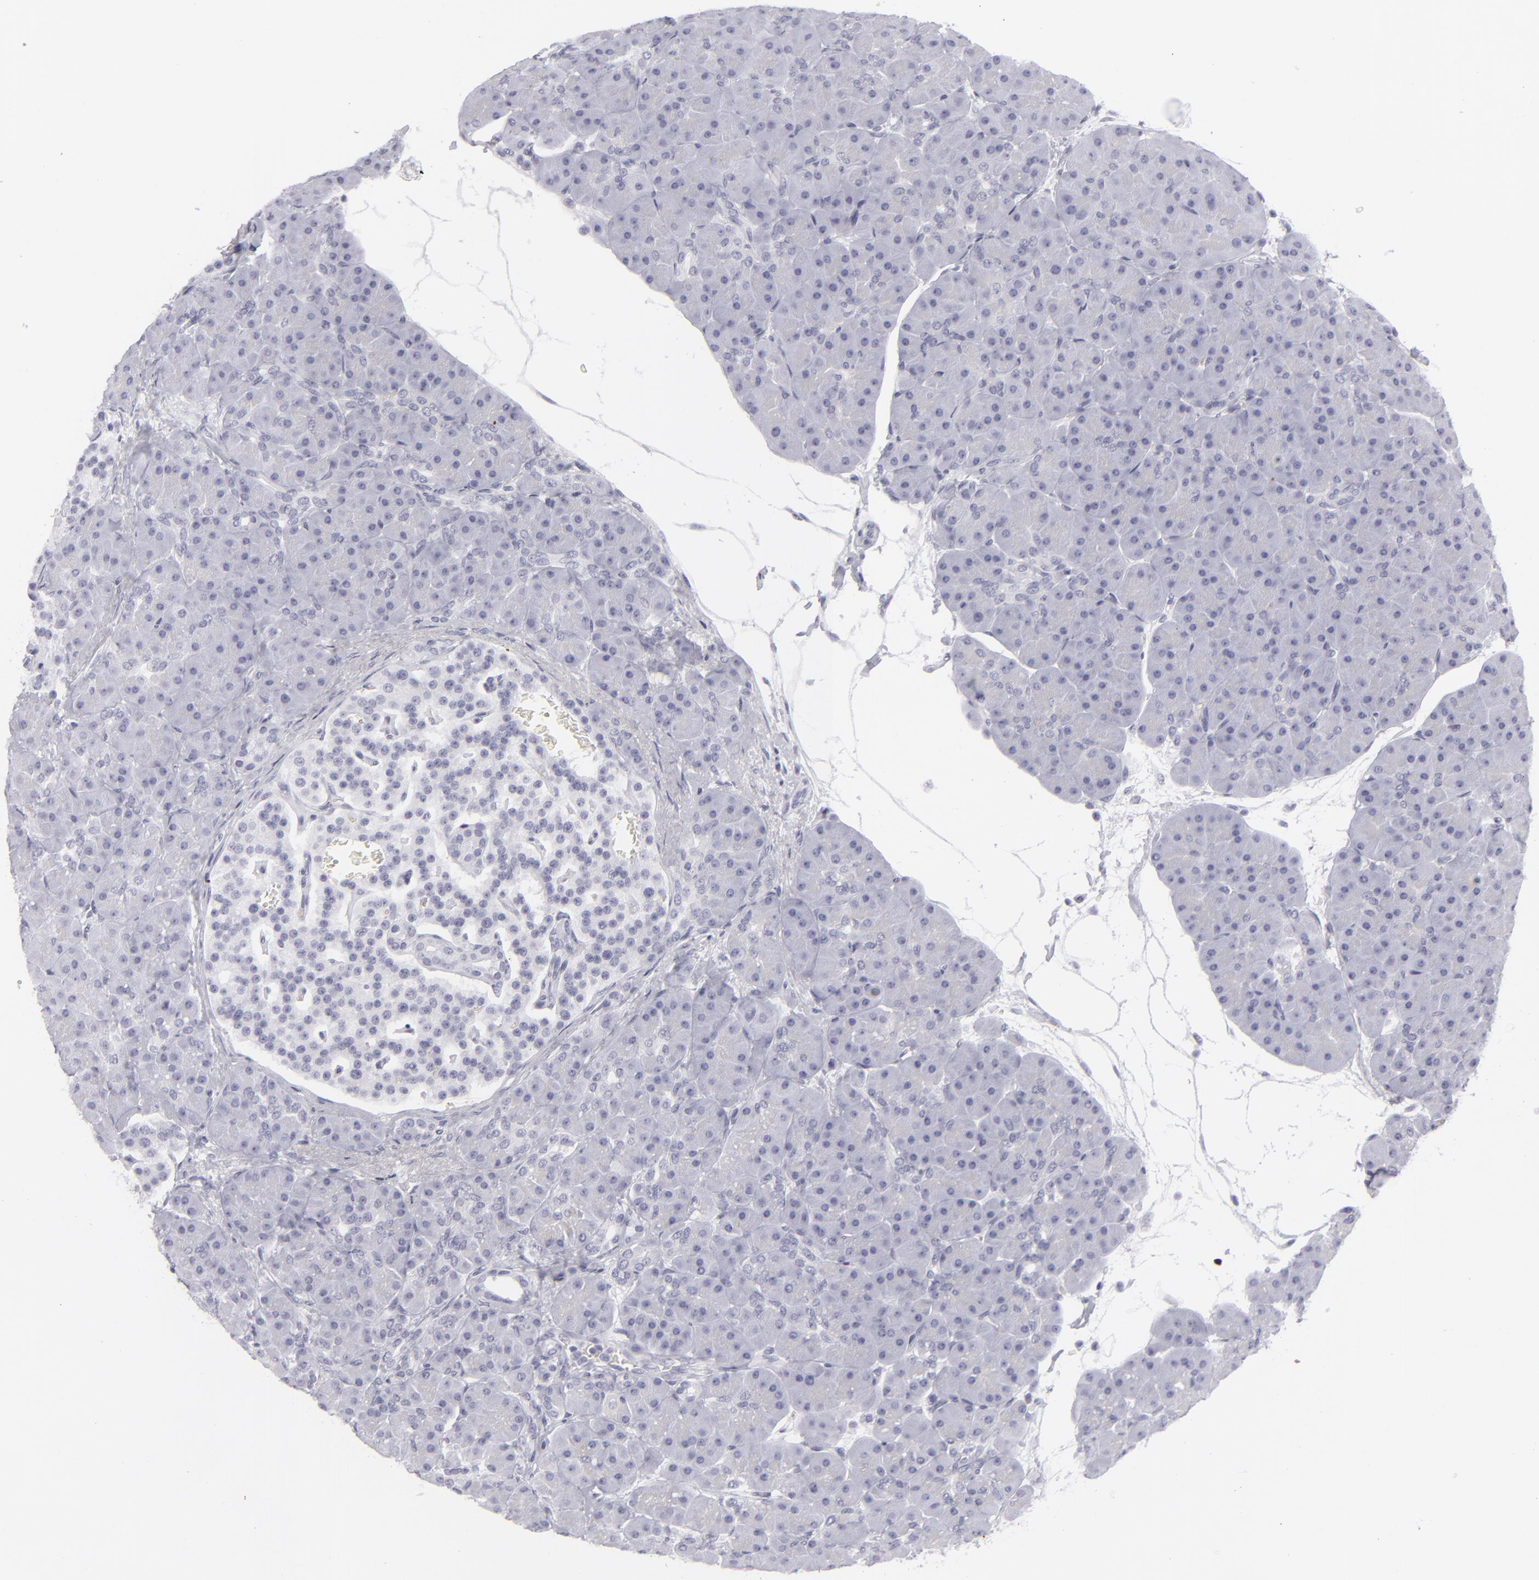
{"staining": {"intensity": "negative", "quantity": "none", "location": "none"}, "tissue": "pancreas", "cell_type": "Exocrine glandular cells", "image_type": "normal", "snomed": [{"axis": "morphology", "description": "Normal tissue, NOS"}, {"axis": "topography", "description": "Pancreas"}], "caption": "This is an immunohistochemistry histopathology image of unremarkable human pancreas. There is no staining in exocrine glandular cells.", "gene": "KRT1", "patient": {"sex": "male", "age": 66}}